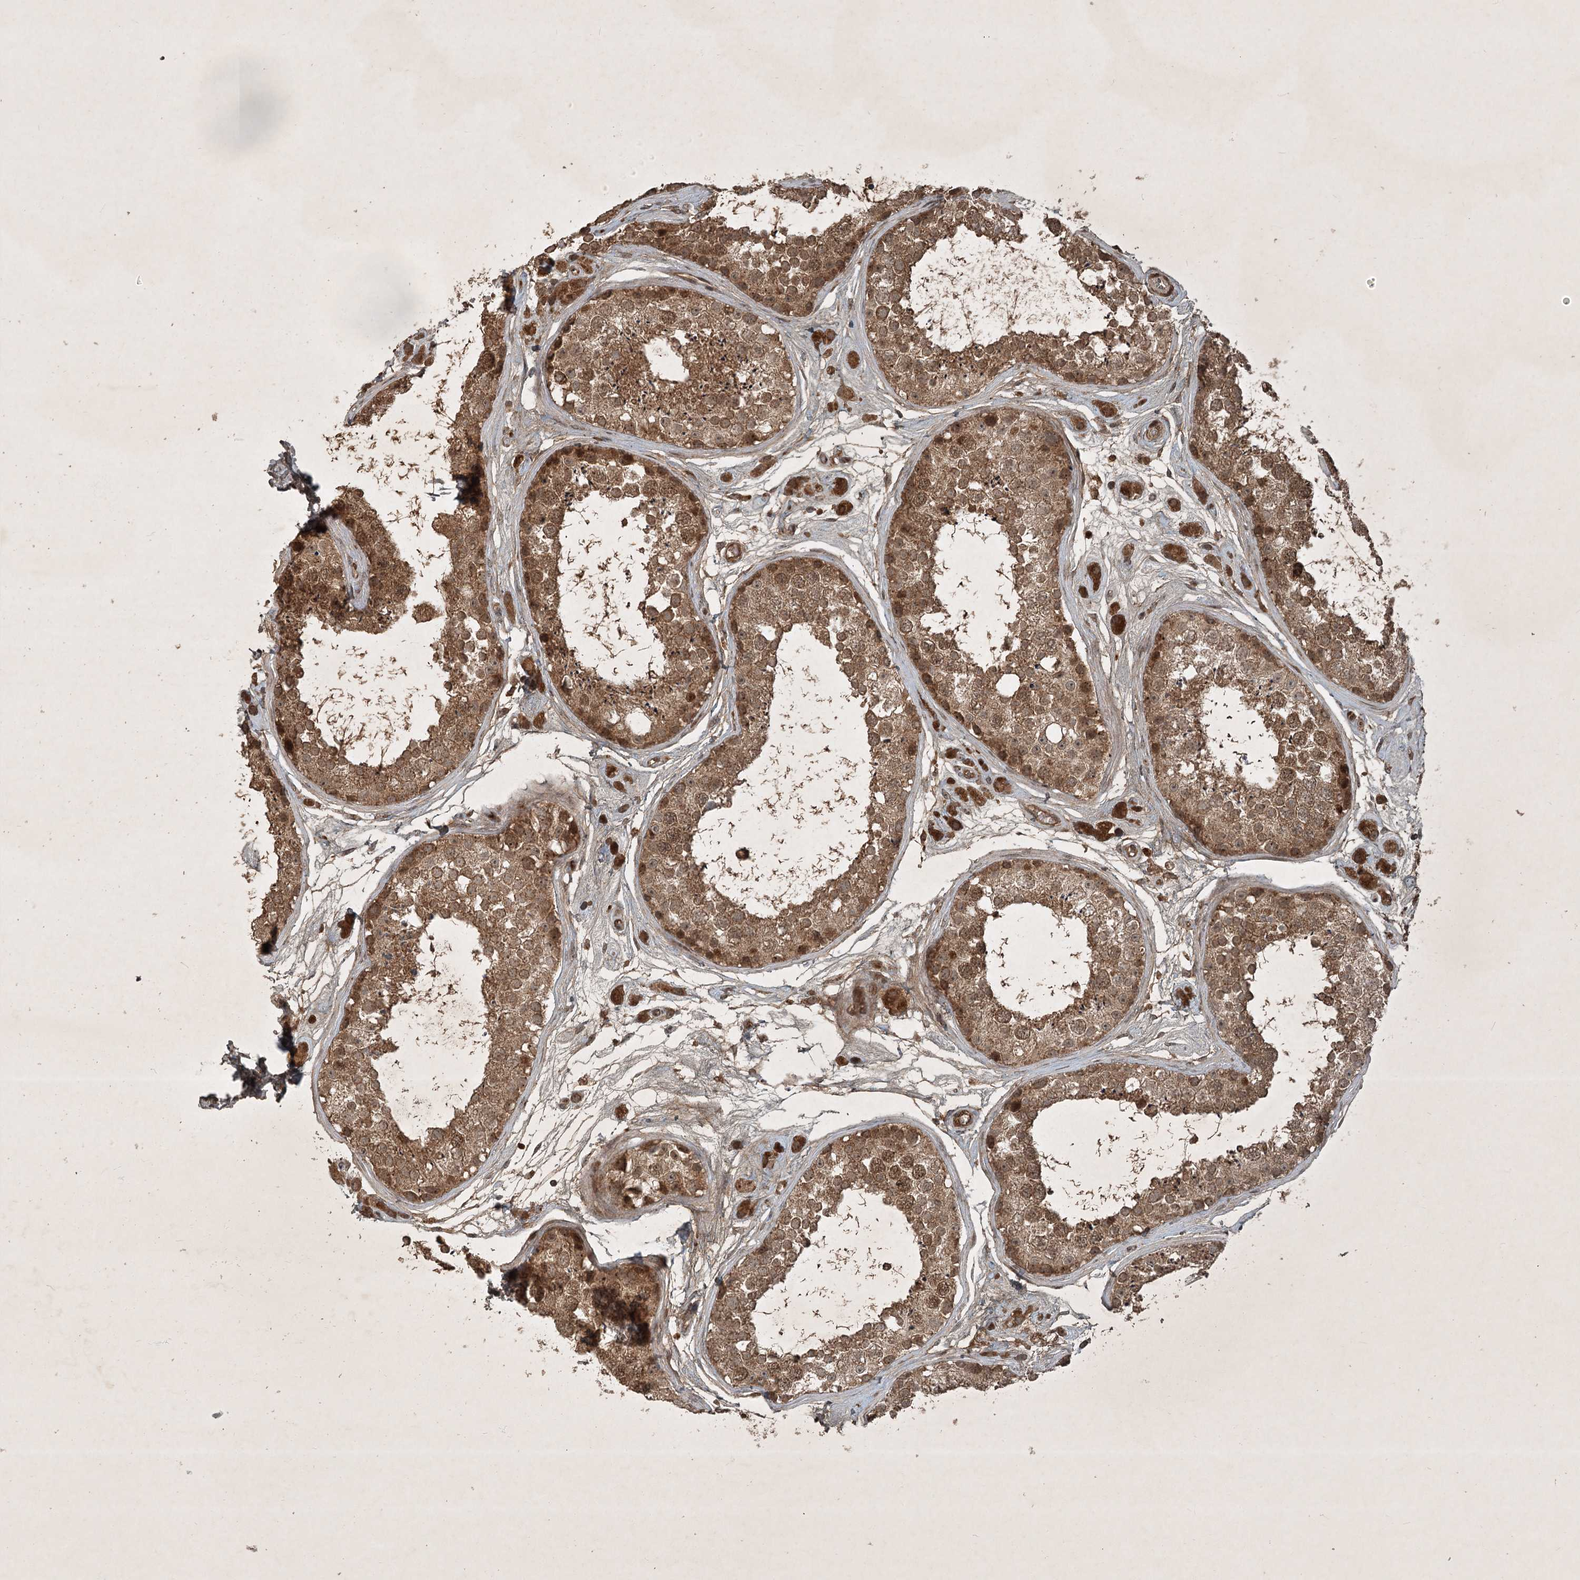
{"staining": {"intensity": "moderate", "quantity": ">75%", "location": "cytoplasmic/membranous,nuclear"}, "tissue": "testis", "cell_type": "Cells in seminiferous ducts", "image_type": "normal", "snomed": [{"axis": "morphology", "description": "Normal tissue, NOS"}, {"axis": "topography", "description": "Testis"}], "caption": "A micrograph showing moderate cytoplasmic/membranous,nuclear expression in about >75% of cells in seminiferous ducts in unremarkable testis, as visualized by brown immunohistochemical staining.", "gene": "UNC93A", "patient": {"sex": "male", "age": 25}}